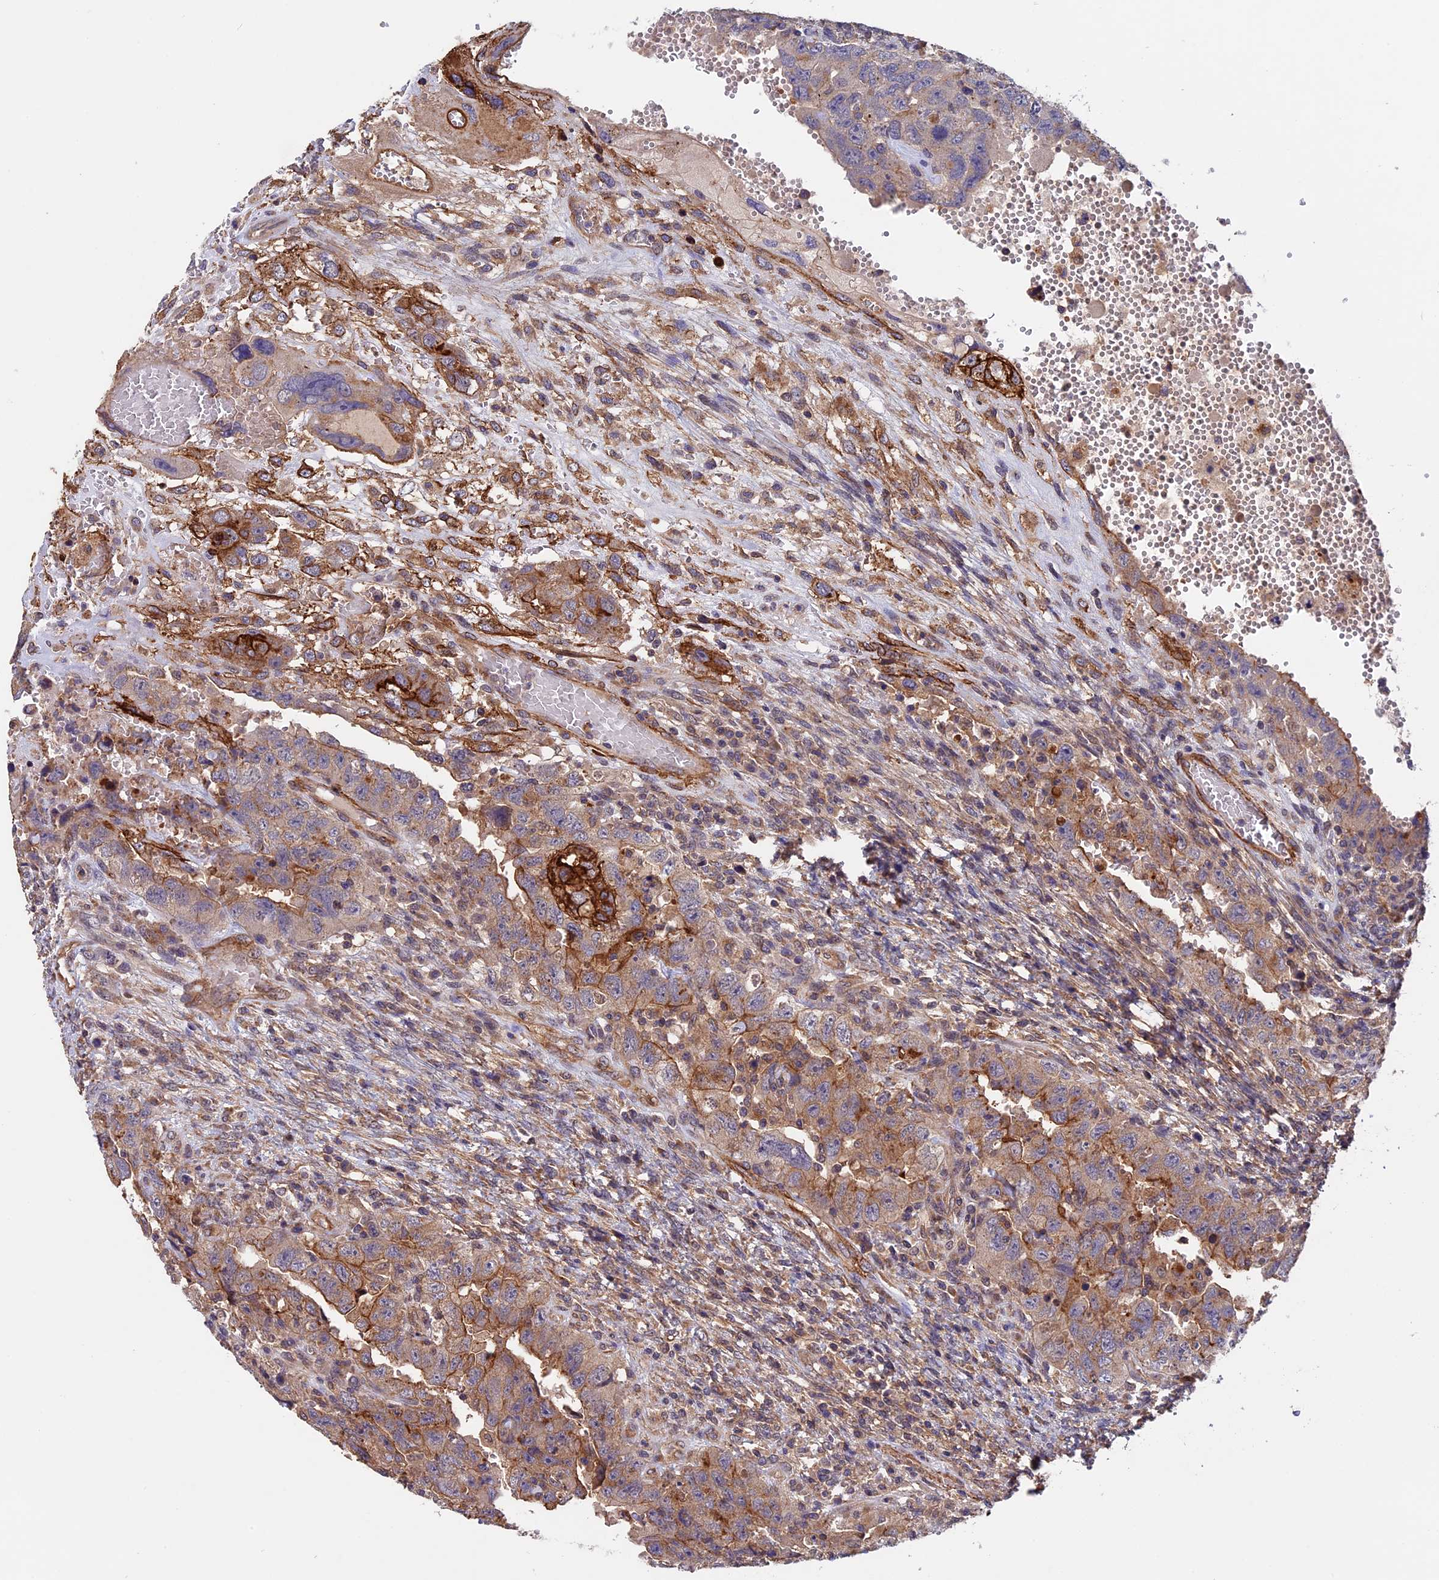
{"staining": {"intensity": "moderate", "quantity": "25%-75%", "location": "cytoplasmic/membranous"}, "tissue": "testis cancer", "cell_type": "Tumor cells", "image_type": "cancer", "snomed": [{"axis": "morphology", "description": "Carcinoma, Embryonal, NOS"}, {"axis": "topography", "description": "Testis"}], "caption": "This is a photomicrograph of immunohistochemistry staining of testis embryonal carcinoma, which shows moderate positivity in the cytoplasmic/membranous of tumor cells.", "gene": "SLC9A5", "patient": {"sex": "male", "age": 26}}